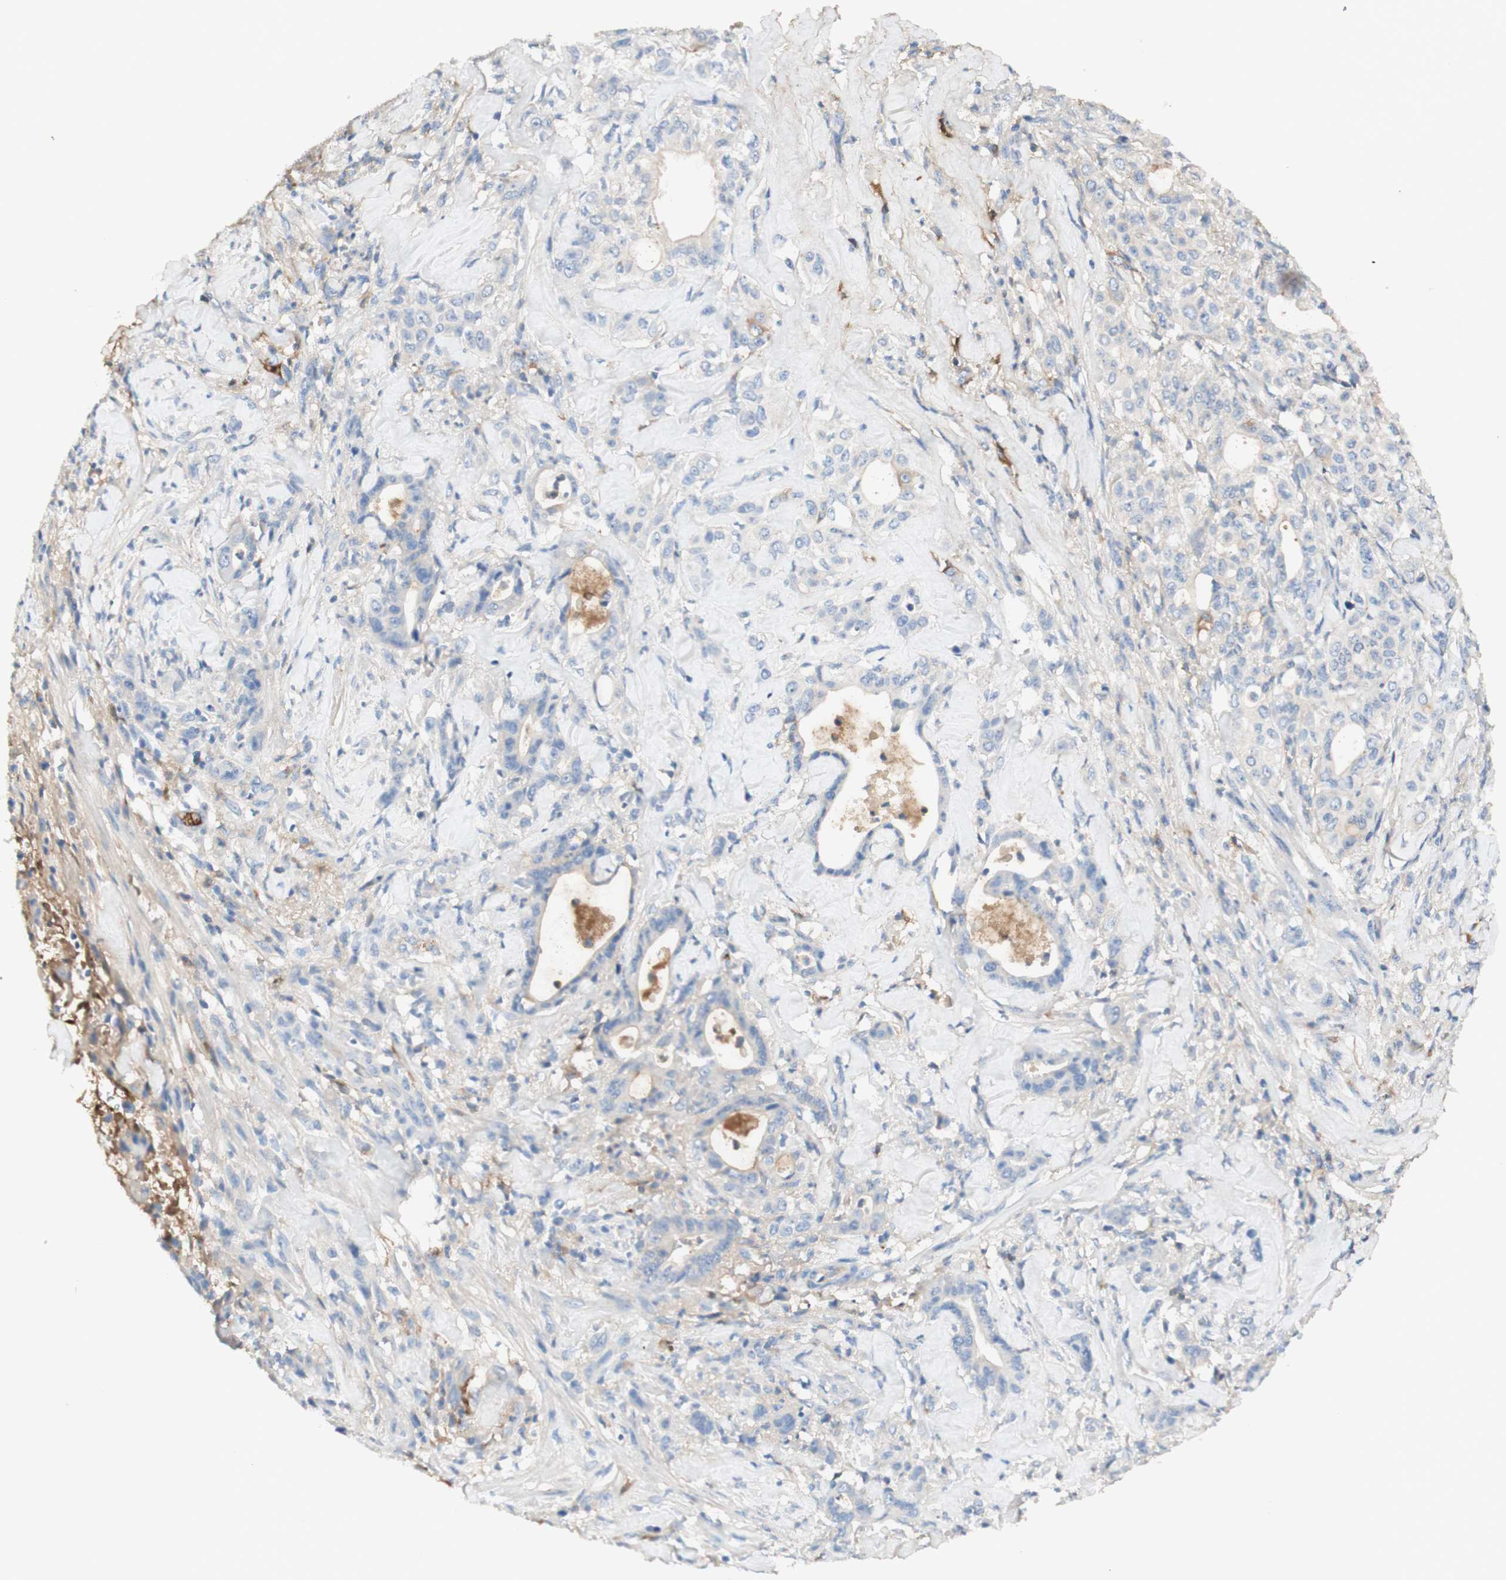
{"staining": {"intensity": "negative", "quantity": "none", "location": "none"}, "tissue": "liver cancer", "cell_type": "Tumor cells", "image_type": "cancer", "snomed": [{"axis": "morphology", "description": "Cholangiocarcinoma"}, {"axis": "topography", "description": "Liver"}], "caption": "There is no significant staining in tumor cells of cholangiocarcinoma (liver).", "gene": "KNG1", "patient": {"sex": "female", "age": 67}}